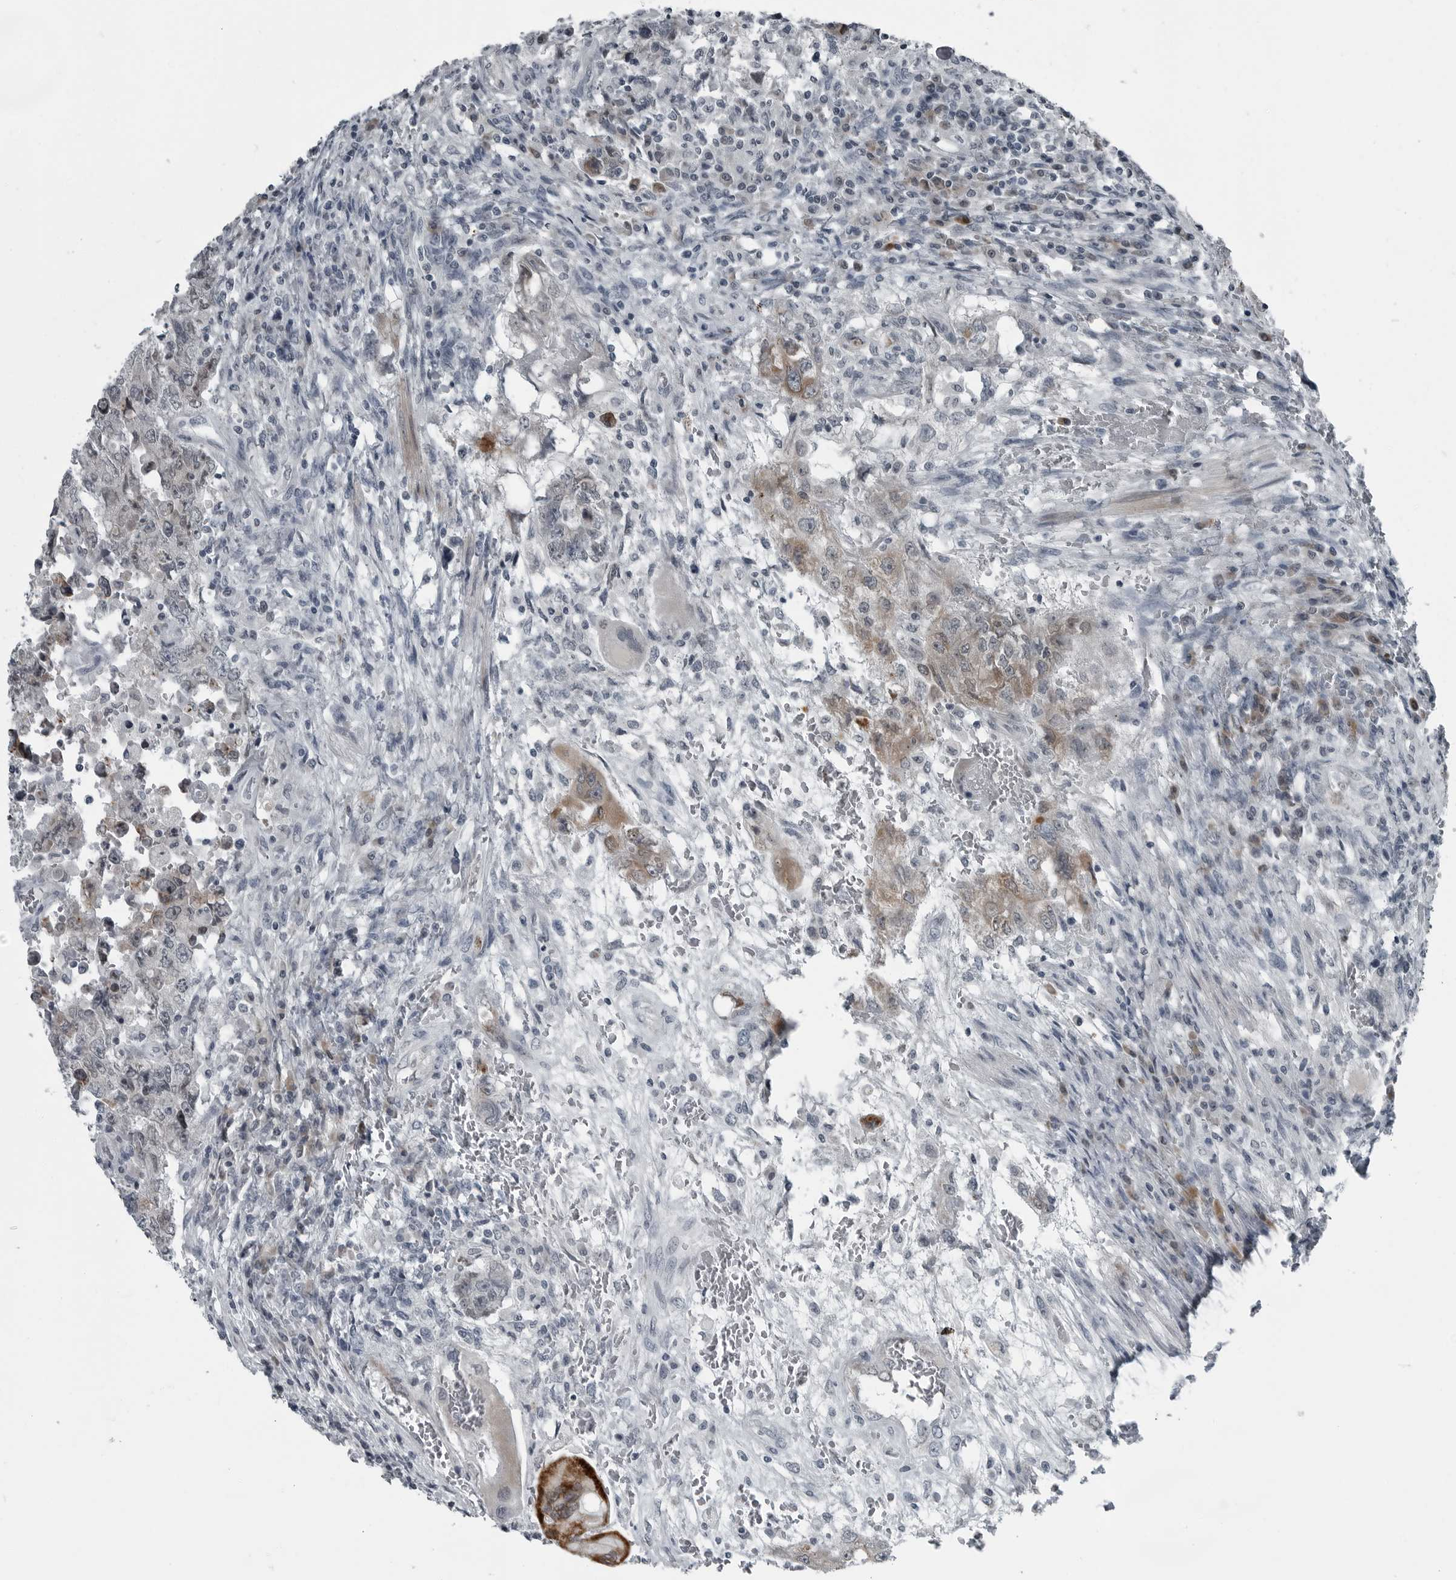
{"staining": {"intensity": "weak", "quantity": "<25%", "location": "cytoplasmic/membranous"}, "tissue": "testis cancer", "cell_type": "Tumor cells", "image_type": "cancer", "snomed": [{"axis": "morphology", "description": "Carcinoma, Embryonal, NOS"}, {"axis": "topography", "description": "Testis"}], "caption": "The image reveals no significant positivity in tumor cells of embryonal carcinoma (testis).", "gene": "DNAAF11", "patient": {"sex": "male", "age": 26}}